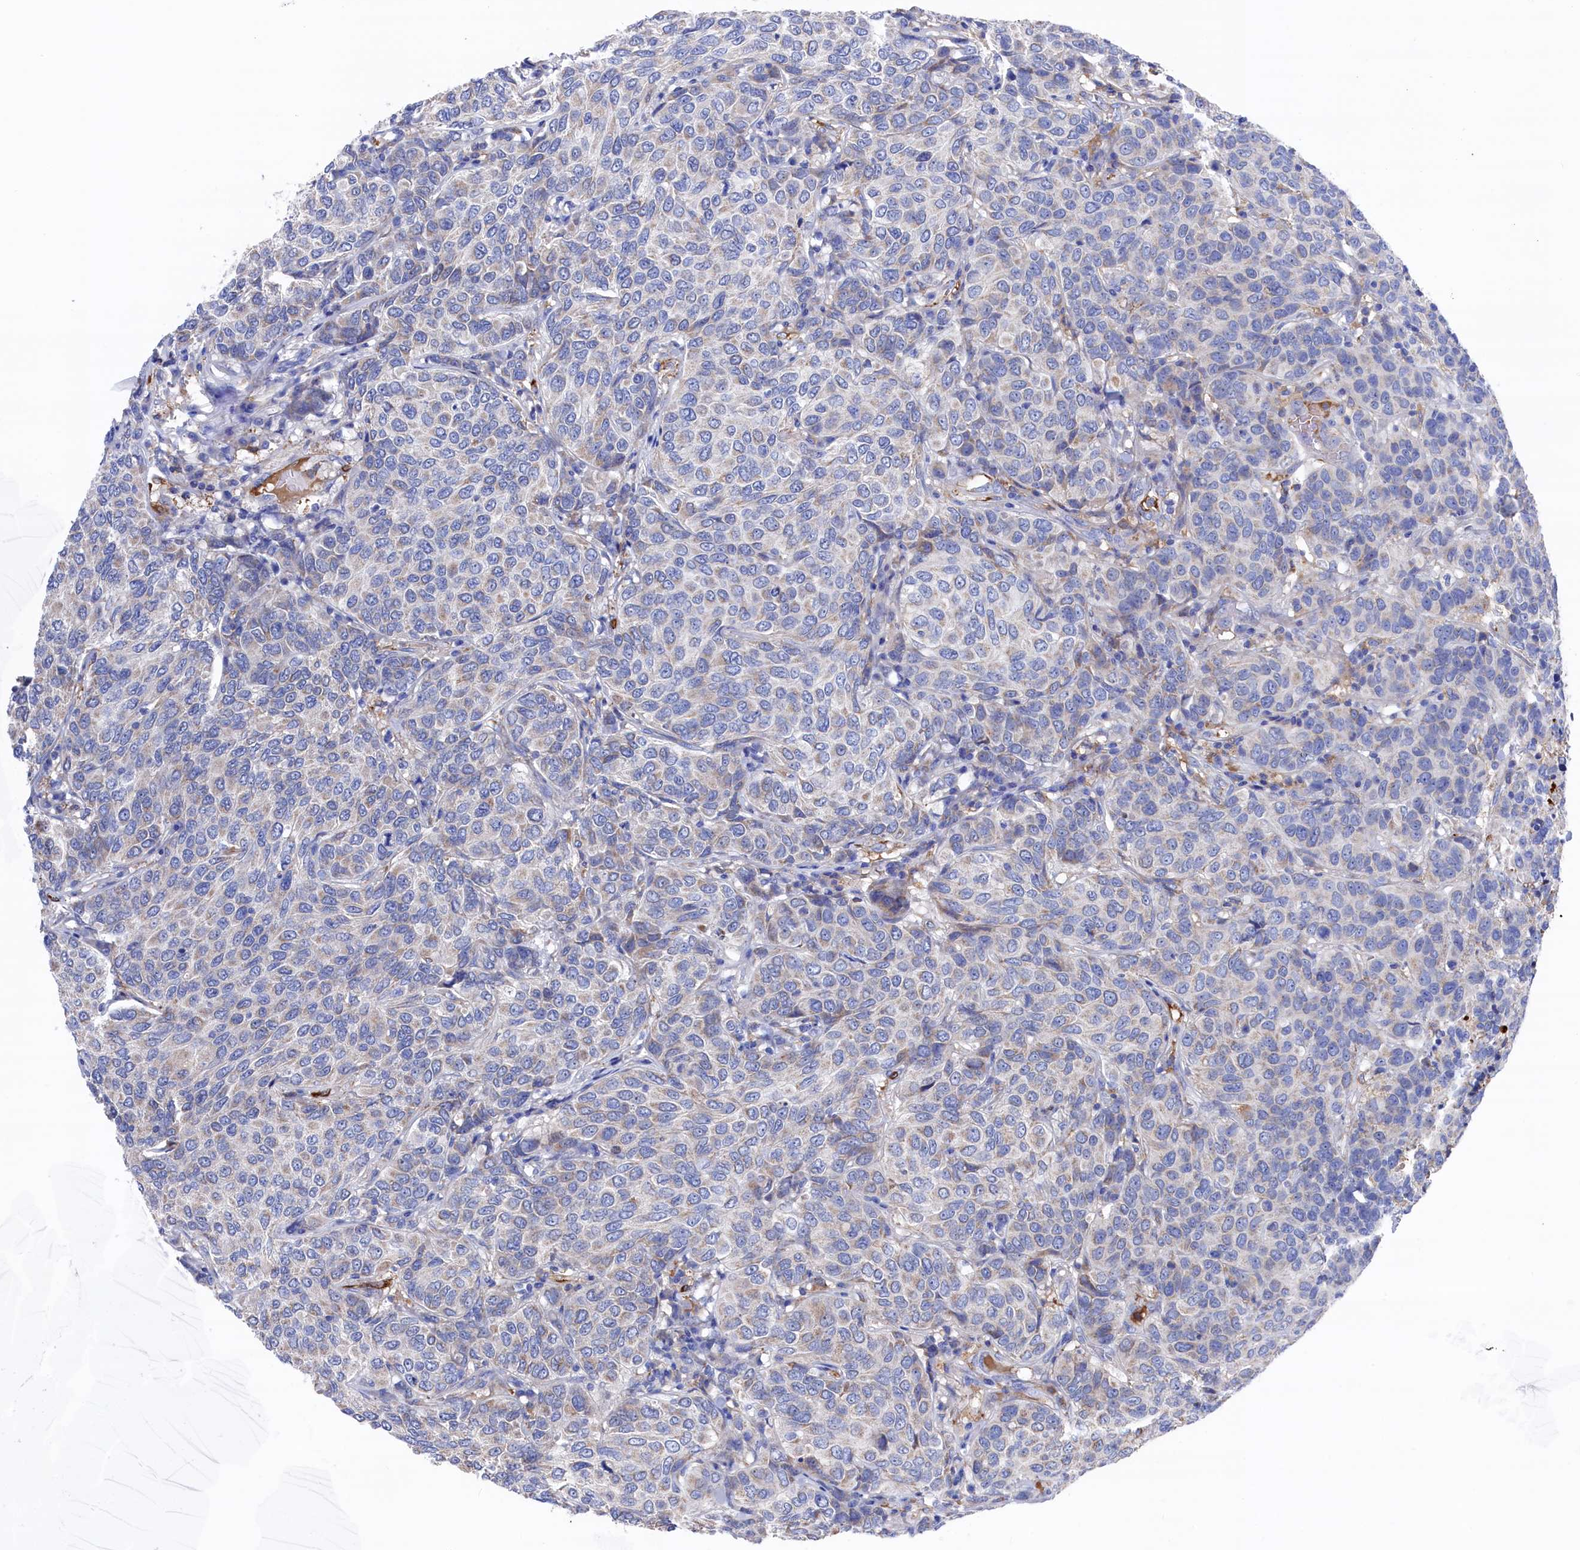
{"staining": {"intensity": "negative", "quantity": "none", "location": "none"}, "tissue": "breast cancer", "cell_type": "Tumor cells", "image_type": "cancer", "snomed": [{"axis": "morphology", "description": "Duct carcinoma"}, {"axis": "topography", "description": "Breast"}], "caption": "This micrograph is of breast cancer (intraductal carcinoma) stained with IHC to label a protein in brown with the nuclei are counter-stained blue. There is no positivity in tumor cells.", "gene": "C12orf73", "patient": {"sex": "female", "age": 55}}